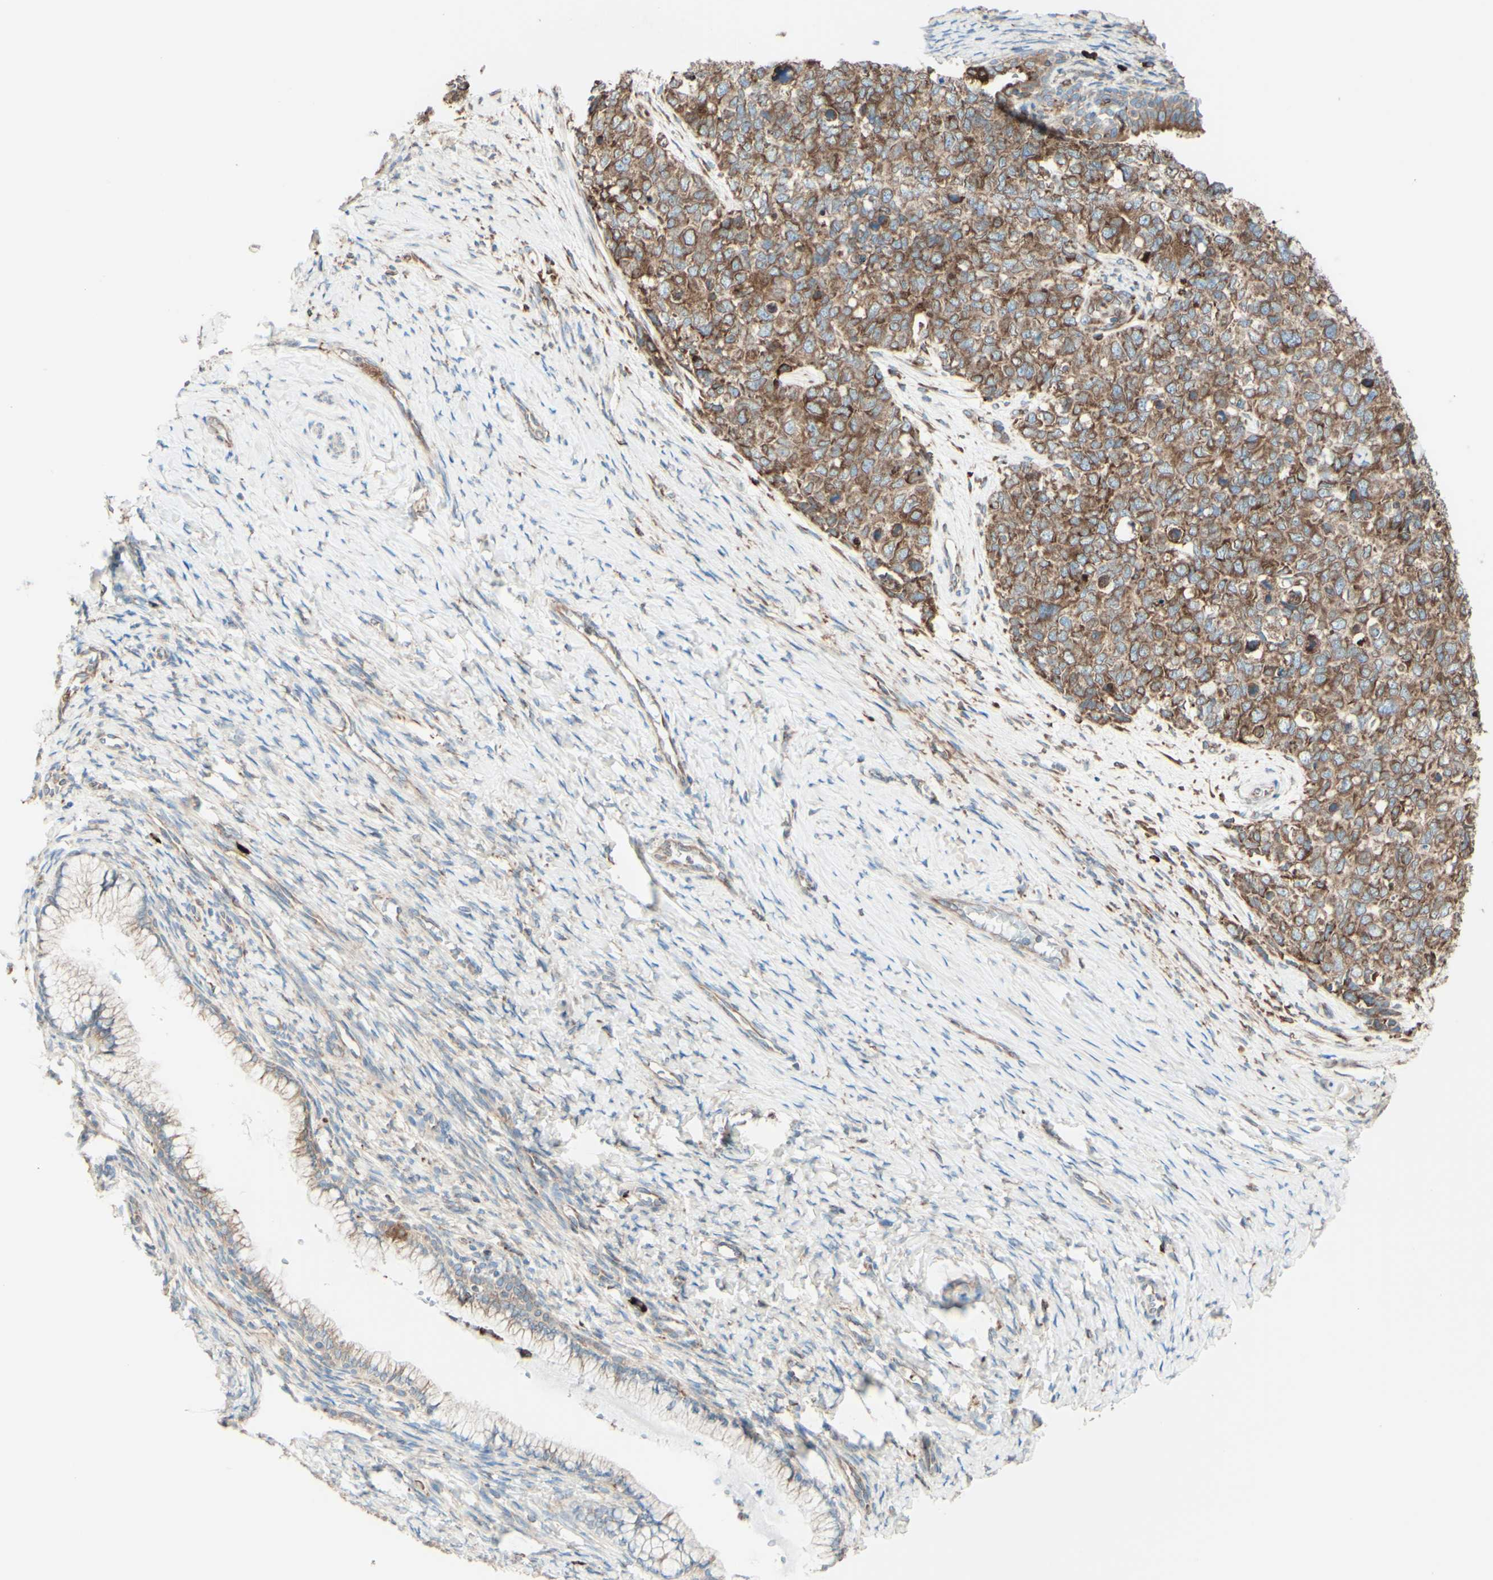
{"staining": {"intensity": "moderate", "quantity": ">75%", "location": "cytoplasmic/membranous"}, "tissue": "cervical cancer", "cell_type": "Tumor cells", "image_type": "cancer", "snomed": [{"axis": "morphology", "description": "Squamous cell carcinoma, NOS"}, {"axis": "topography", "description": "Cervix"}], "caption": "A brown stain highlights moderate cytoplasmic/membranous expression of a protein in cervical cancer (squamous cell carcinoma) tumor cells. Immunohistochemistry stains the protein in brown and the nuclei are stained blue.", "gene": "DNAJB11", "patient": {"sex": "female", "age": 63}}